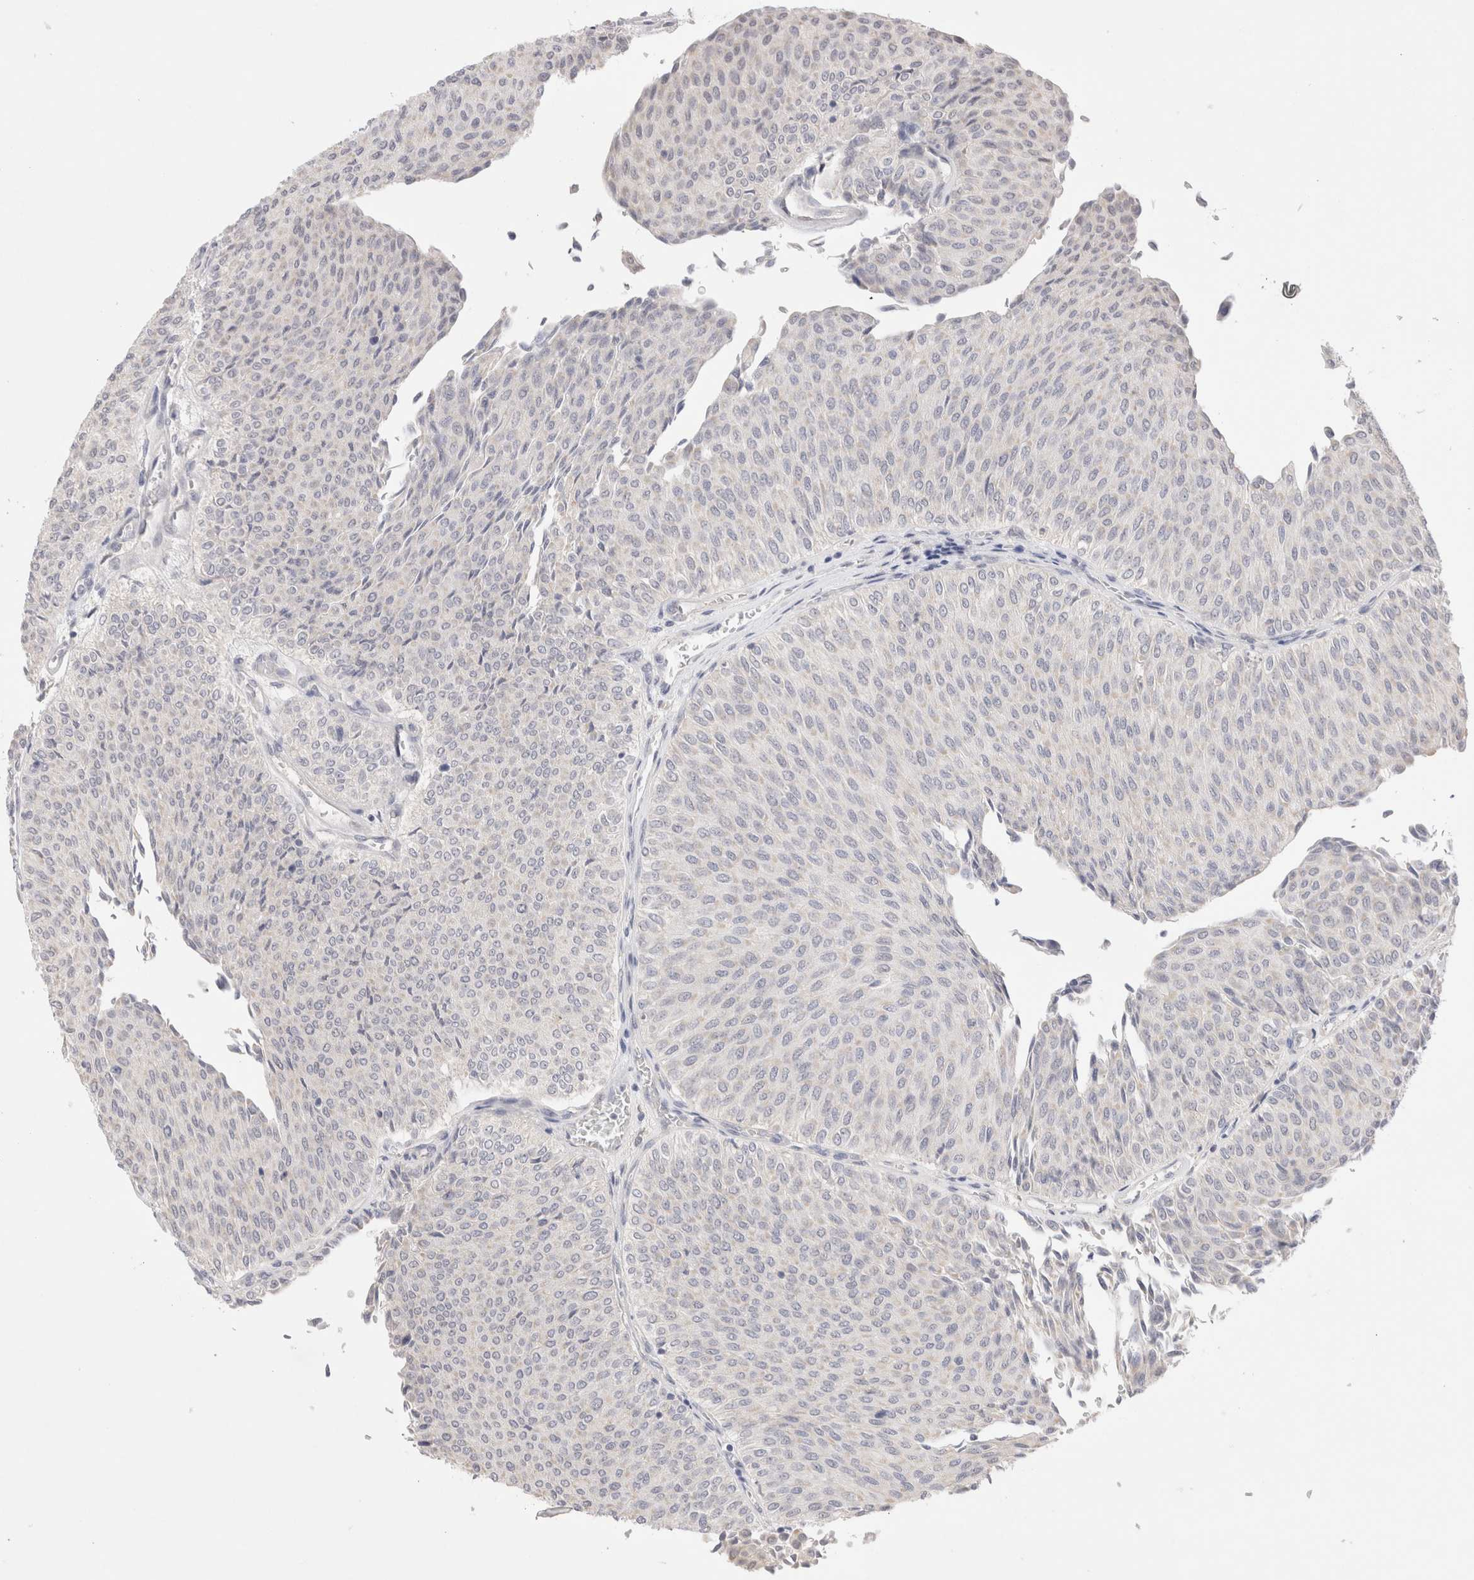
{"staining": {"intensity": "negative", "quantity": "none", "location": "none"}, "tissue": "urothelial cancer", "cell_type": "Tumor cells", "image_type": "cancer", "snomed": [{"axis": "morphology", "description": "Urothelial carcinoma, Low grade"}, {"axis": "topography", "description": "Urinary bladder"}], "caption": "Tumor cells show no significant positivity in urothelial carcinoma (low-grade).", "gene": "SPATA20", "patient": {"sex": "male", "age": 78}}